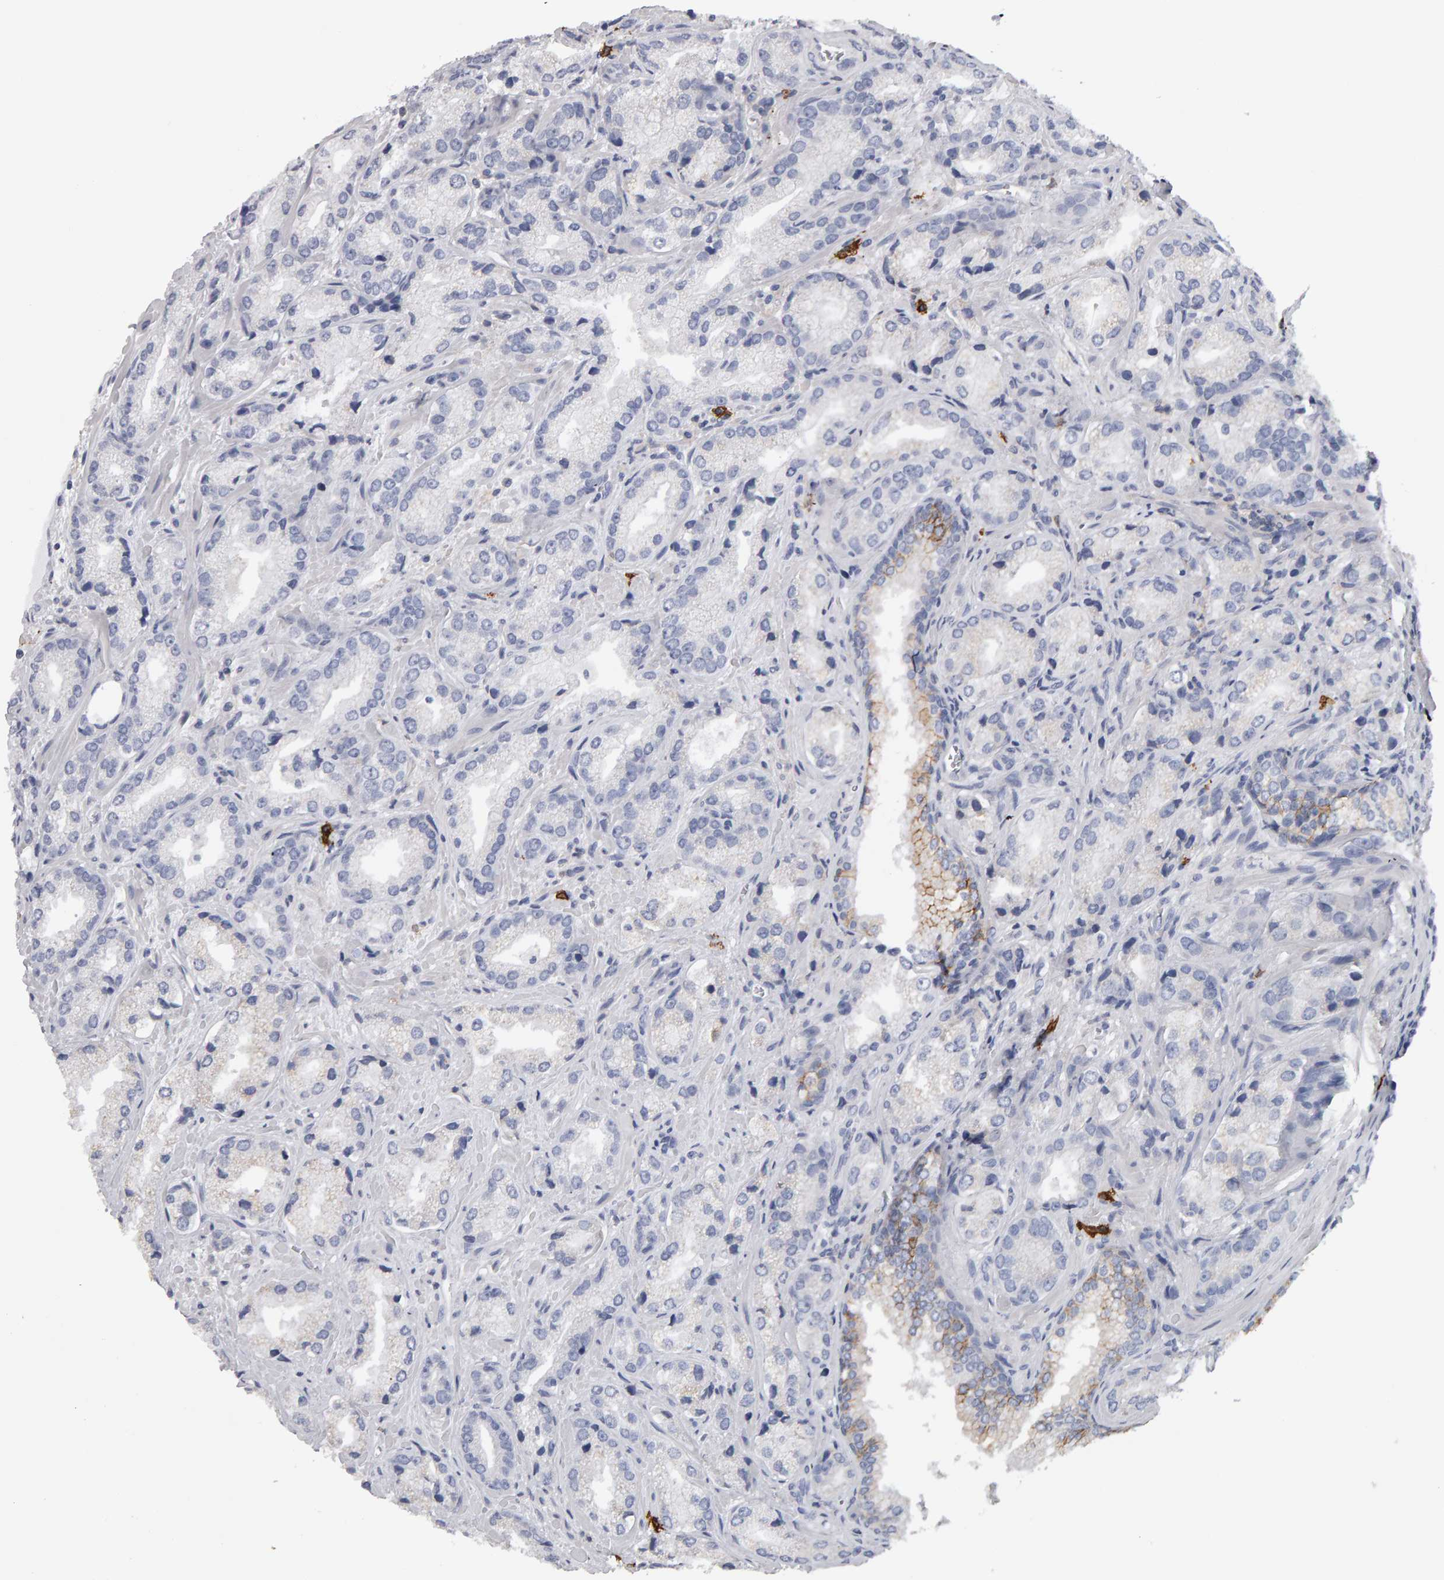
{"staining": {"intensity": "negative", "quantity": "none", "location": "none"}, "tissue": "prostate cancer", "cell_type": "Tumor cells", "image_type": "cancer", "snomed": [{"axis": "morphology", "description": "Adenocarcinoma, High grade"}, {"axis": "topography", "description": "Prostate"}], "caption": "This is a micrograph of immunohistochemistry staining of prostate cancer (high-grade adenocarcinoma), which shows no staining in tumor cells.", "gene": "CD38", "patient": {"sex": "male", "age": 63}}